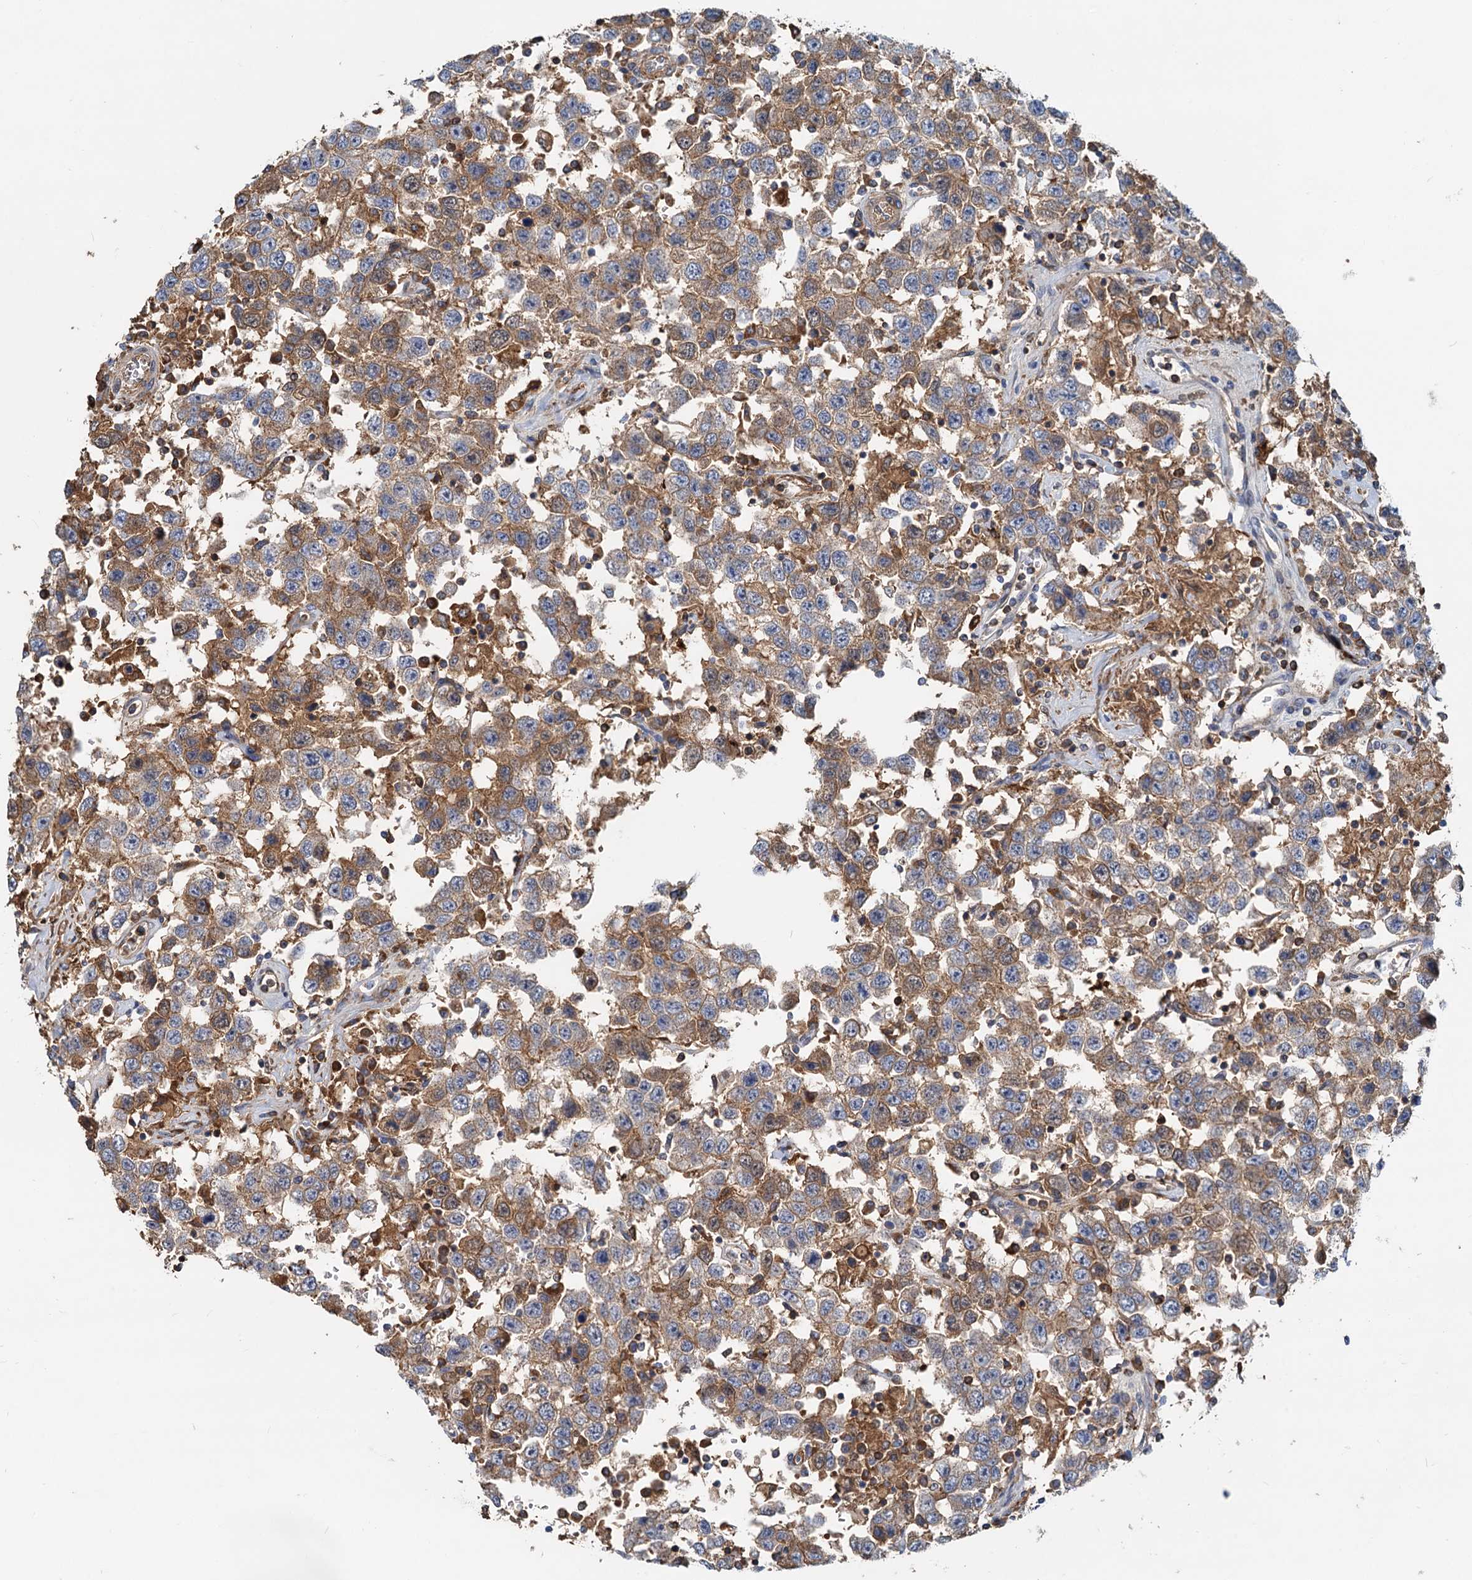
{"staining": {"intensity": "moderate", "quantity": "25%-75%", "location": "cytoplasmic/membranous"}, "tissue": "testis cancer", "cell_type": "Tumor cells", "image_type": "cancer", "snomed": [{"axis": "morphology", "description": "Seminoma, NOS"}, {"axis": "topography", "description": "Testis"}], "caption": "This is a histology image of immunohistochemistry staining of seminoma (testis), which shows moderate staining in the cytoplasmic/membranous of tumor cells.", "gene": "LNX2", "patient": {"sex": "male", "age": 41}}